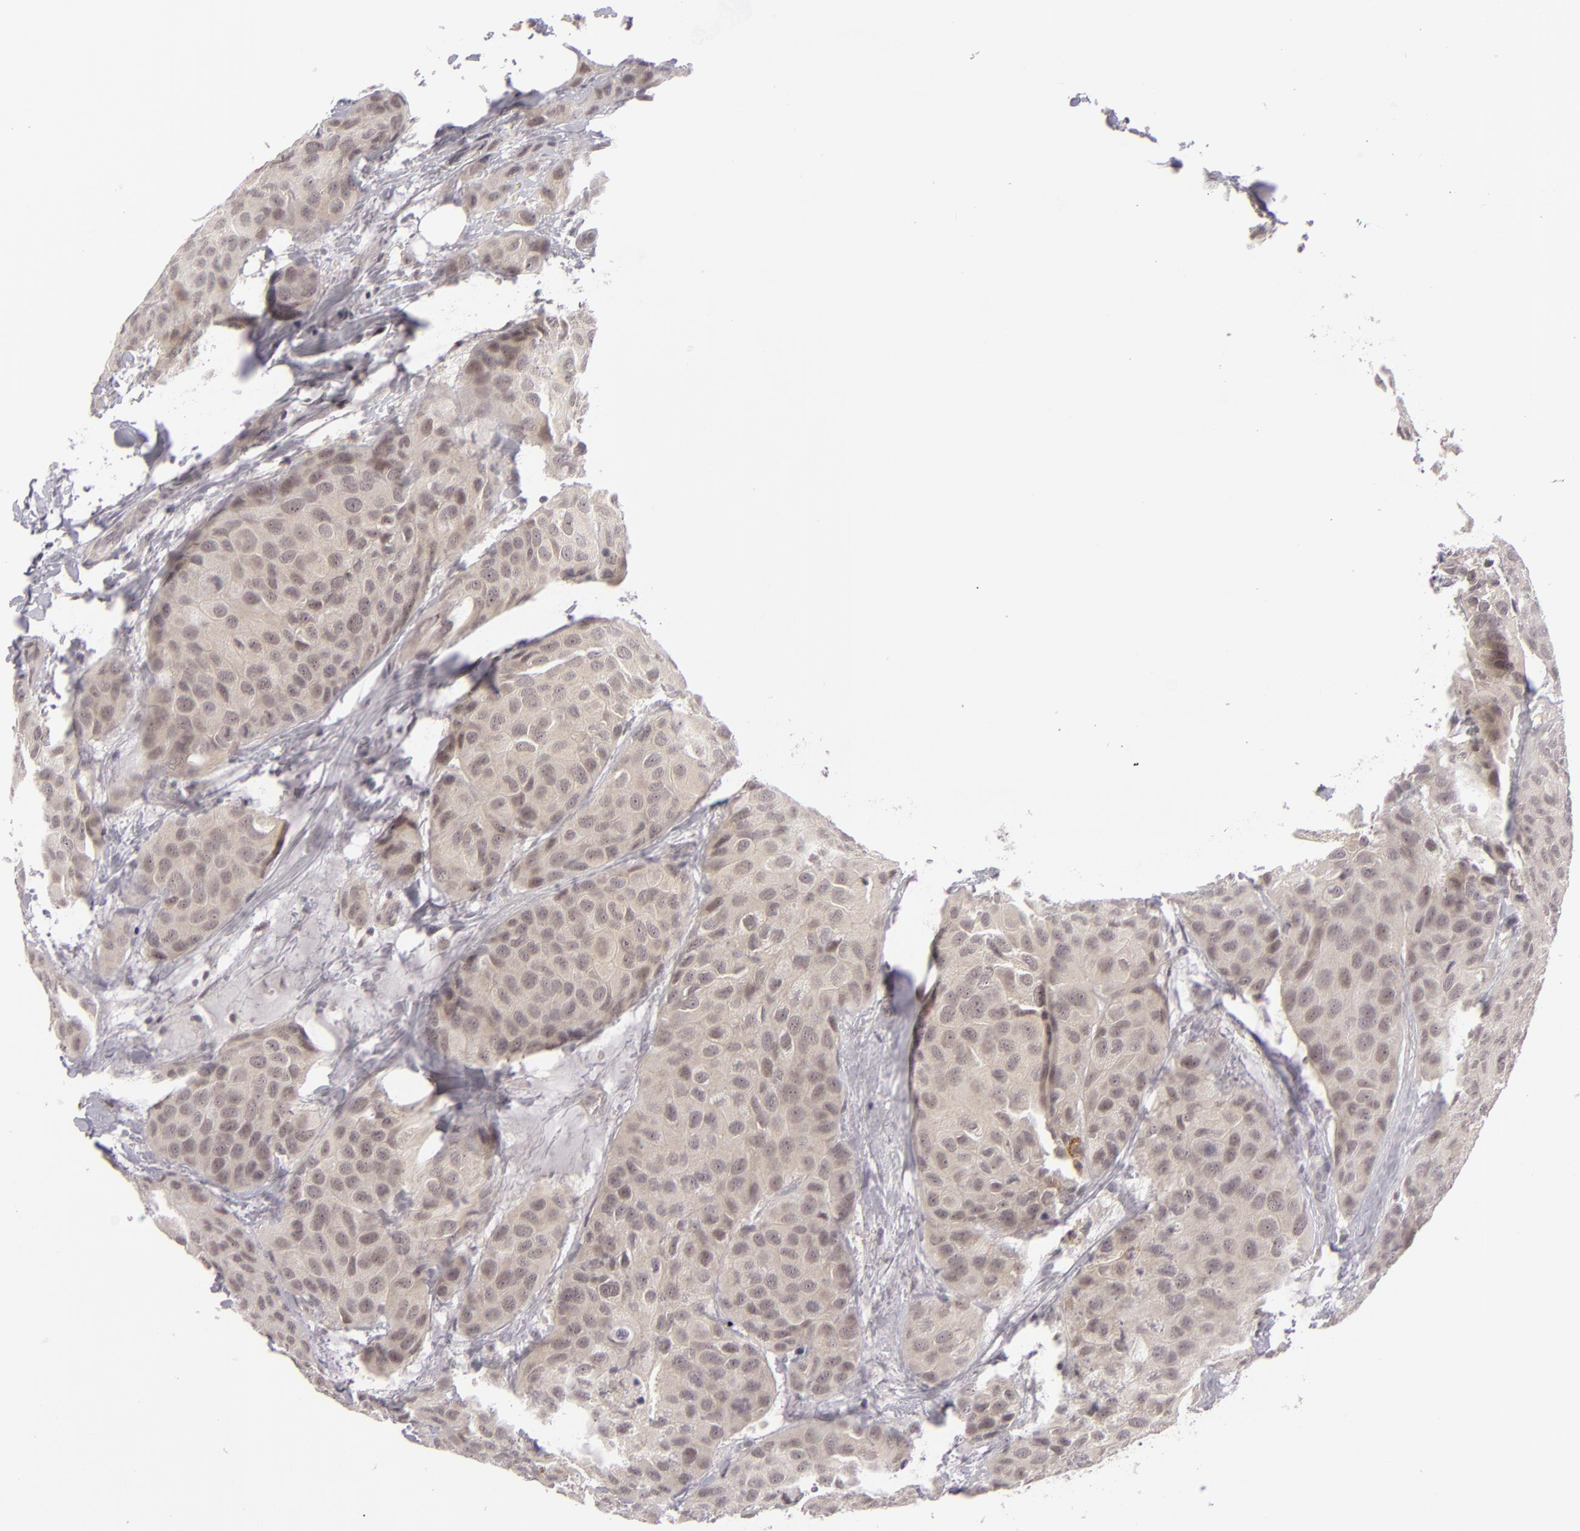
{"staining": {"intensity": "weak", "quantity": ">75%", "location": "cytoplasmic/membranous"}, "tissue": "breast cancer", "cell_type": "Tumor cells", "image_type": "cancer", "snomed": [{"axis": "morphology", "description": "Duct carcinoma"}, {"axis": "topography", "description": "Breast"}], "caption": "A brown stain highlights weak cytoplasmic/membranous staining of a protein in breast intraductal carcinoma tumor cells. Using DAB (brown) and hematoxylin (blue) stains, captured at high magnification using brightfield microscopy.", "gene": "DLG3", "patient": {"sex": "female", "age": 68}}